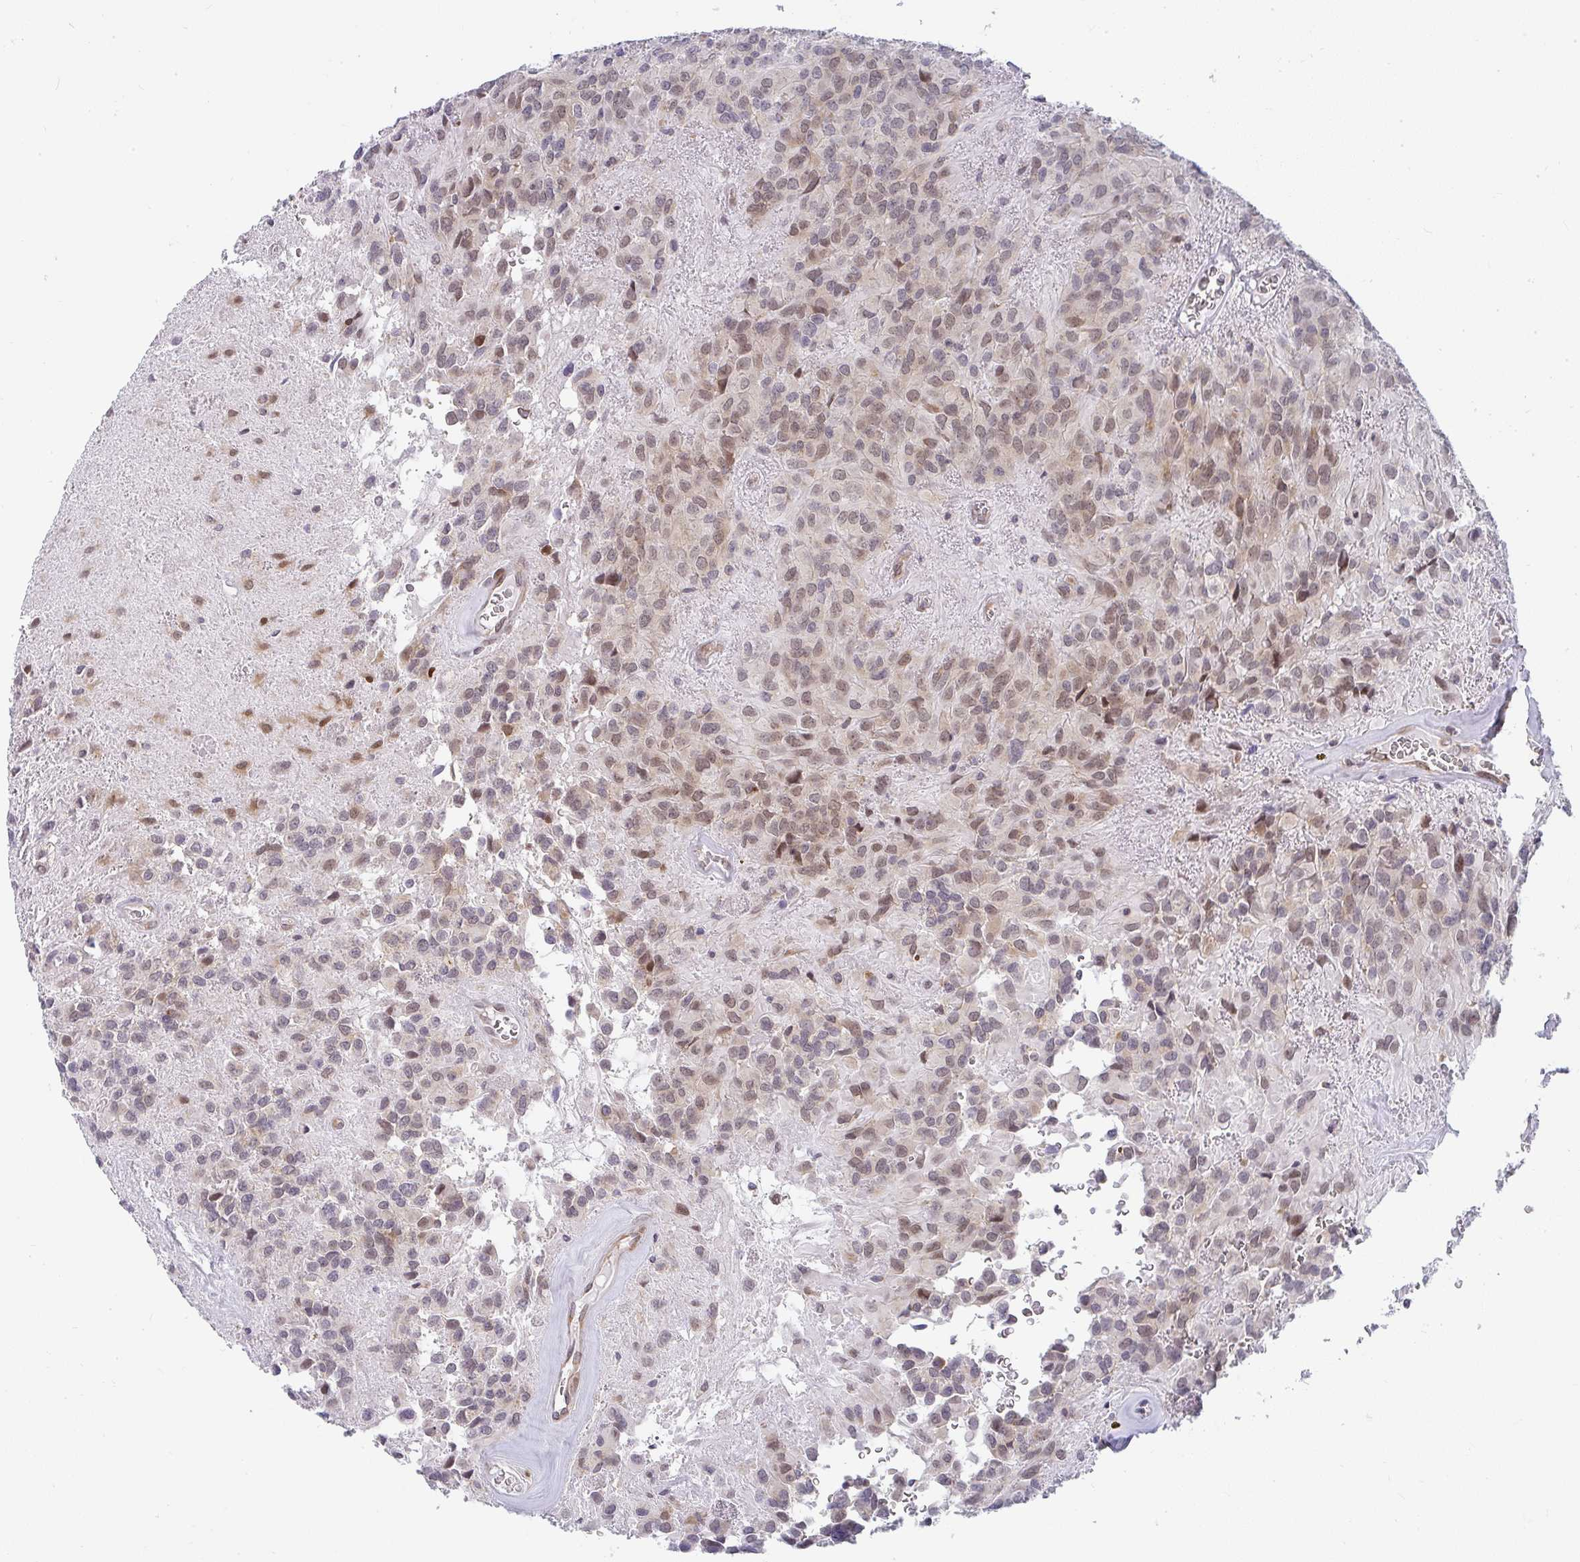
{"staining": {"intensity": "moderate", "quantity": "25%-75%", "location": "nuclear"}, "tissue": "glioma", "cell_type": "Tumor cells", "image_type": "cancer", "snomed": [{"axis": "morphology", "description": "Glioma, malignant, Low grade"}, {"axis": "topography", "description": "Brain"}], "caption": "Immunohistochemical staining of malignant glioma (low-grade) exhibits medium levels of moderate nuclear protein positivity in approximately 25%-75% of tumor cells.", "gene": "SYNCRIP", "patient": {"sex": "male", "age": 56}}